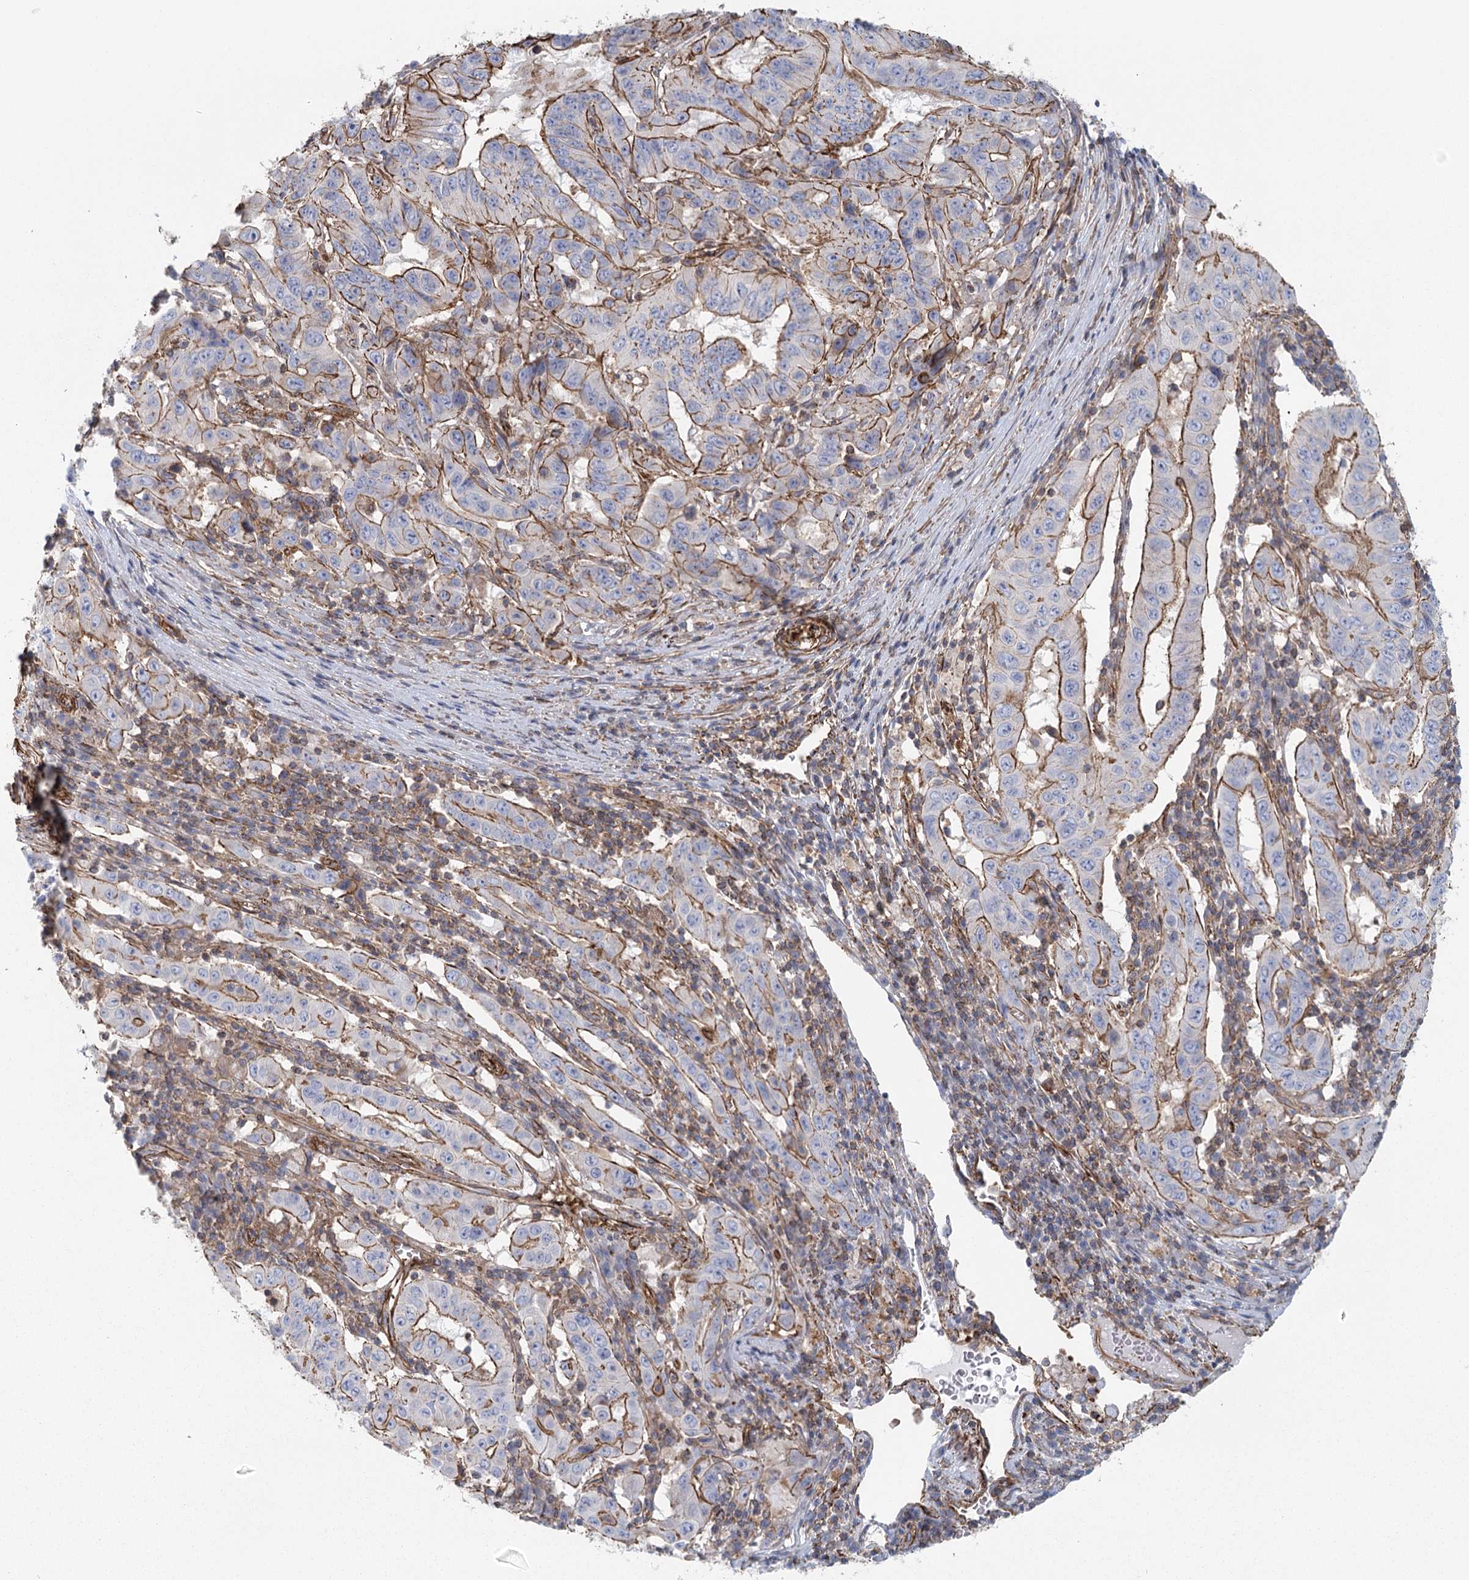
{"staining": {"intensity": "moderate", "quantity": ">75%", "location": "cytoplasmic/membranous"}, "tissue": "pancreatic cancer", "cell_type": "Tumor cells", "image_type": "cancer", "snomed": [{"axis": "morphology", "description": "Adenocarcinoma, NOS"}, {"axis": "topography", "description": "Pancreas"}], "caption": "Immunohistochemical staining of pancreatic cancer (adenocarcinoma) exhibits medium levels of moderate cytoplasmic/membranous protein staining in approximately >75% of tumor cells.", "gene": "IFT46", "patient": {"sex": "male", "age": 63}}